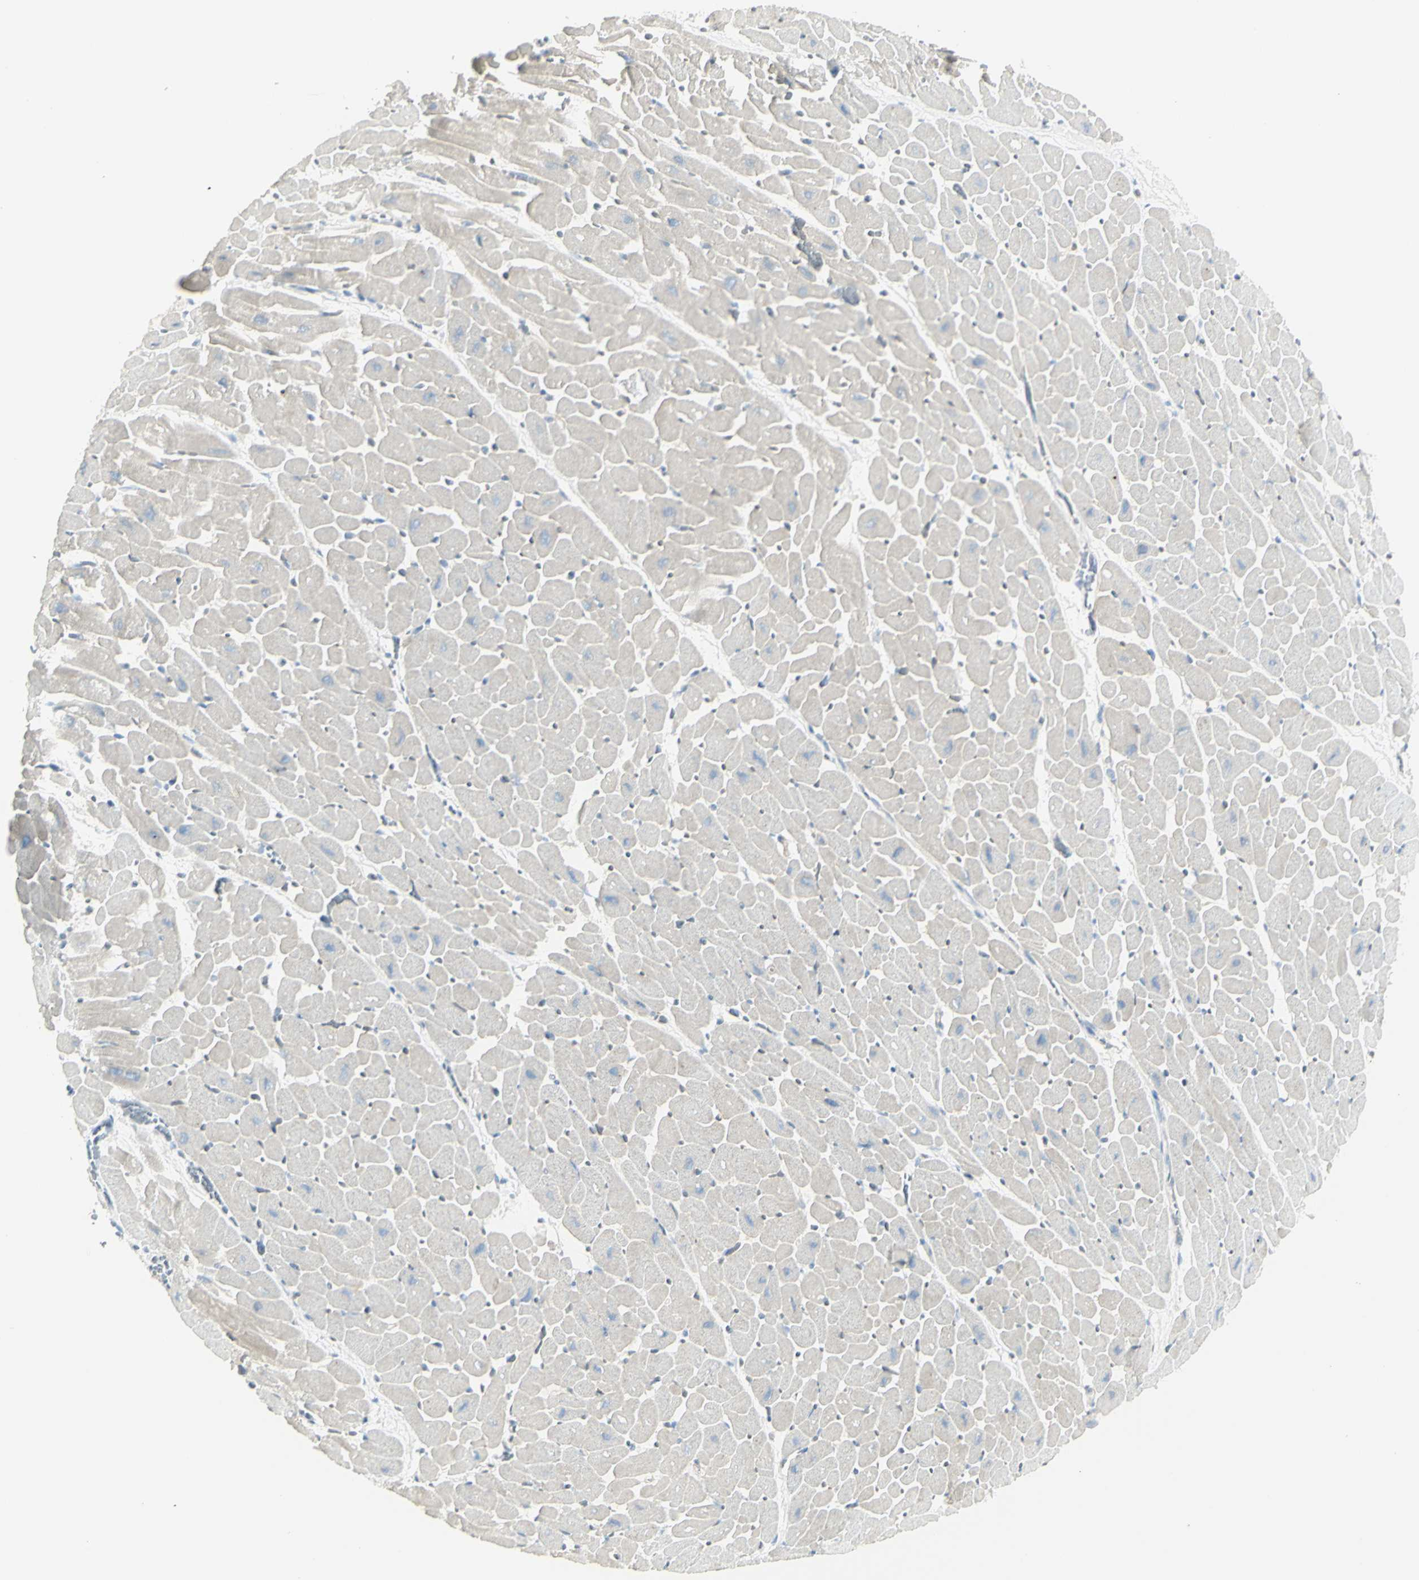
{"staining": {"intensity": "negative", "quantity": "none", "location": "none"}, "tissue": "heart muscle", "cell_type": "Cardiomyocytes", "image_type": "normal", "snomed": [{"axis": "morphology", "description": "Normal tissue, NOS"}, {"axis": "topography", "description": "Heart"}], "caption": "Benign heart muscle was stained to show a protein in brown. There is no significant expression in cardiomyocytes.", "gene": "NDST4", "patient": {"sex": "male", "age": 45}}